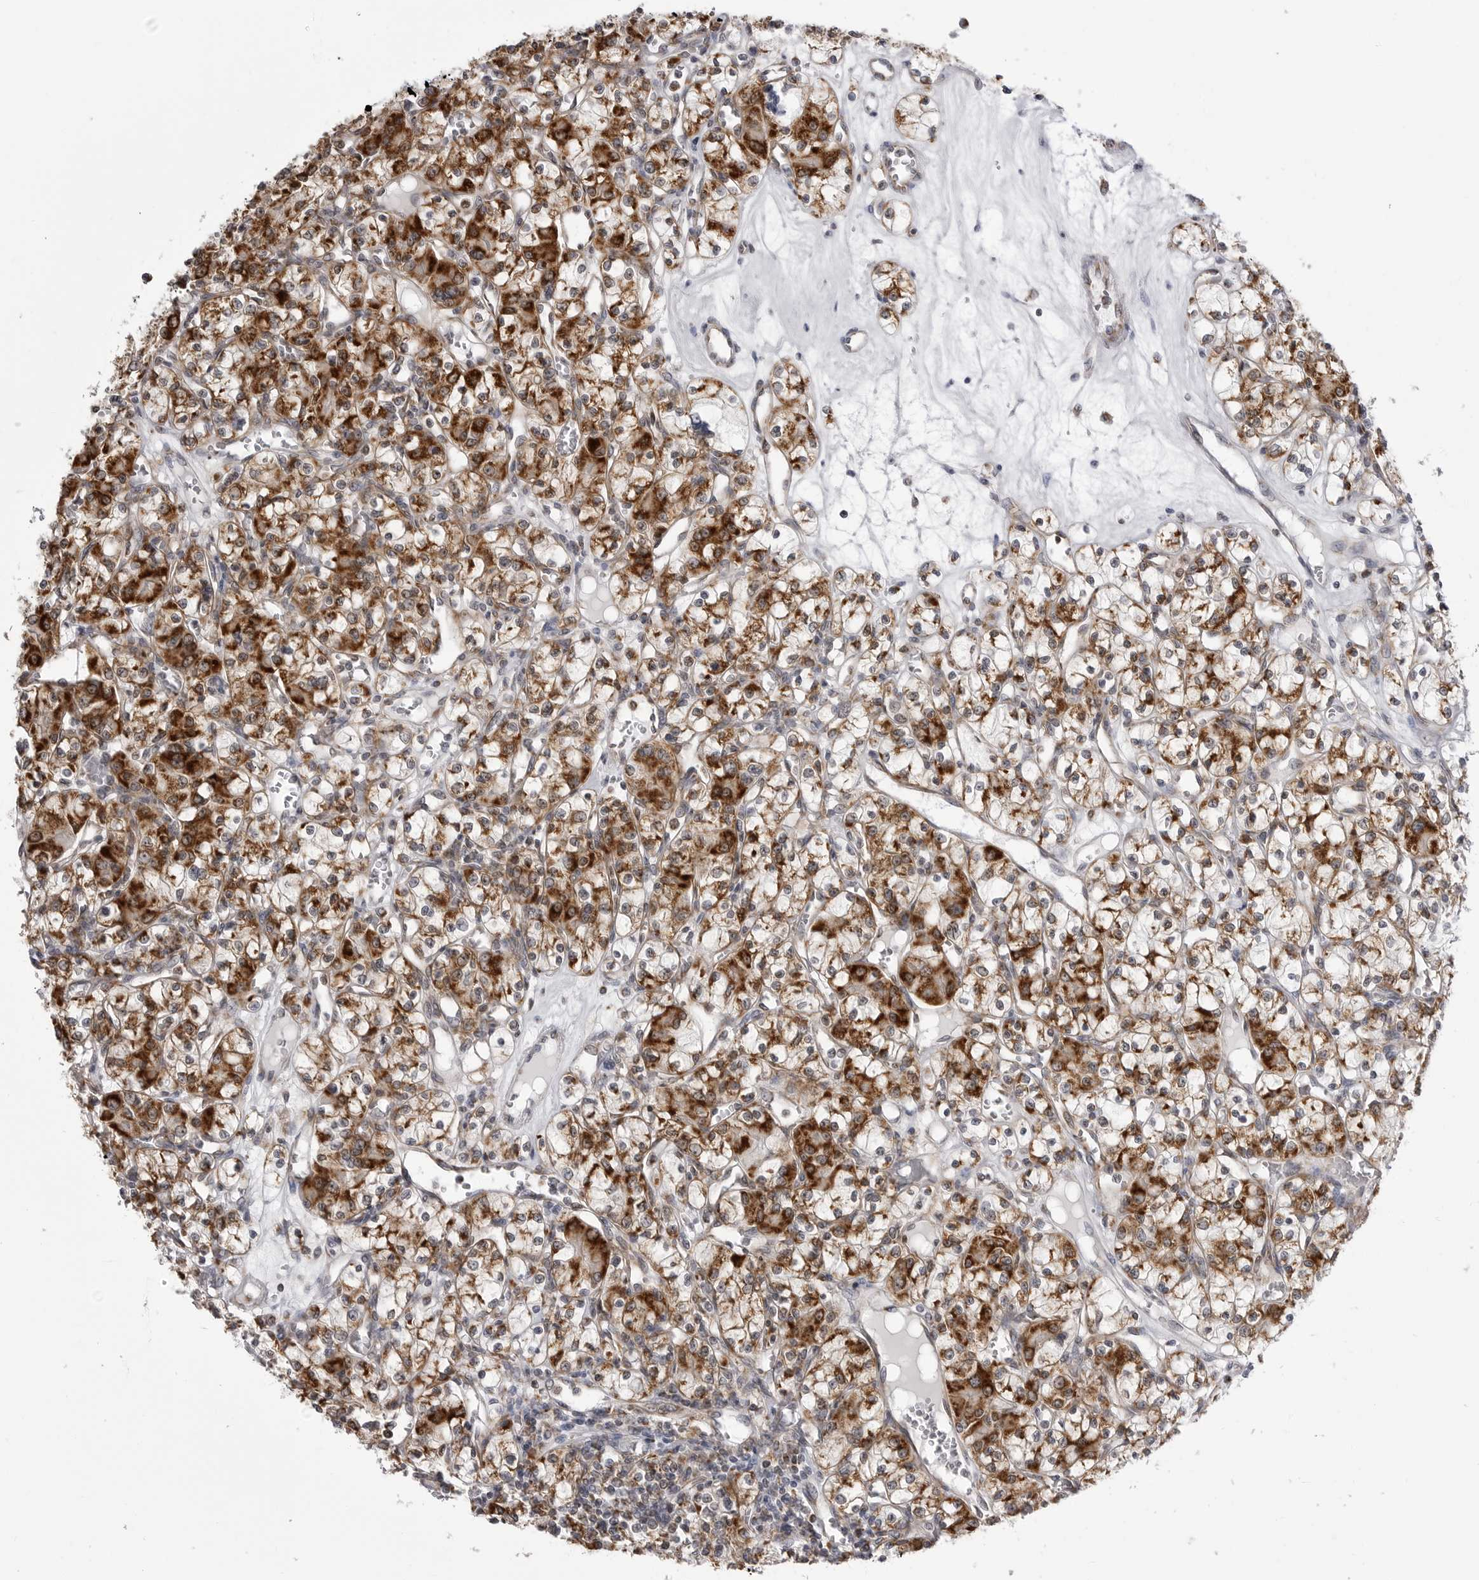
{"staining": {"intensity": "strong", "quantity": ">75%", "location": "cytoplasmic/membranous"}, "tissue": "renal cancer", "cell_type": "Tumor cells", "image_type": "cancer", "snomed": [{"axis": "morphology", "description": "Adenocarcinoma, NOS"}, {"axis": "topography", "description": "Kidney"}], "caption": "Immunohistochemical staining of human renal adenocarcinoma displays high levels of strong cytoplasmic/membranous expression in about >75% of tumor cells.", "gene": "FH", "patient": {"sex": "female", "age": 59}}